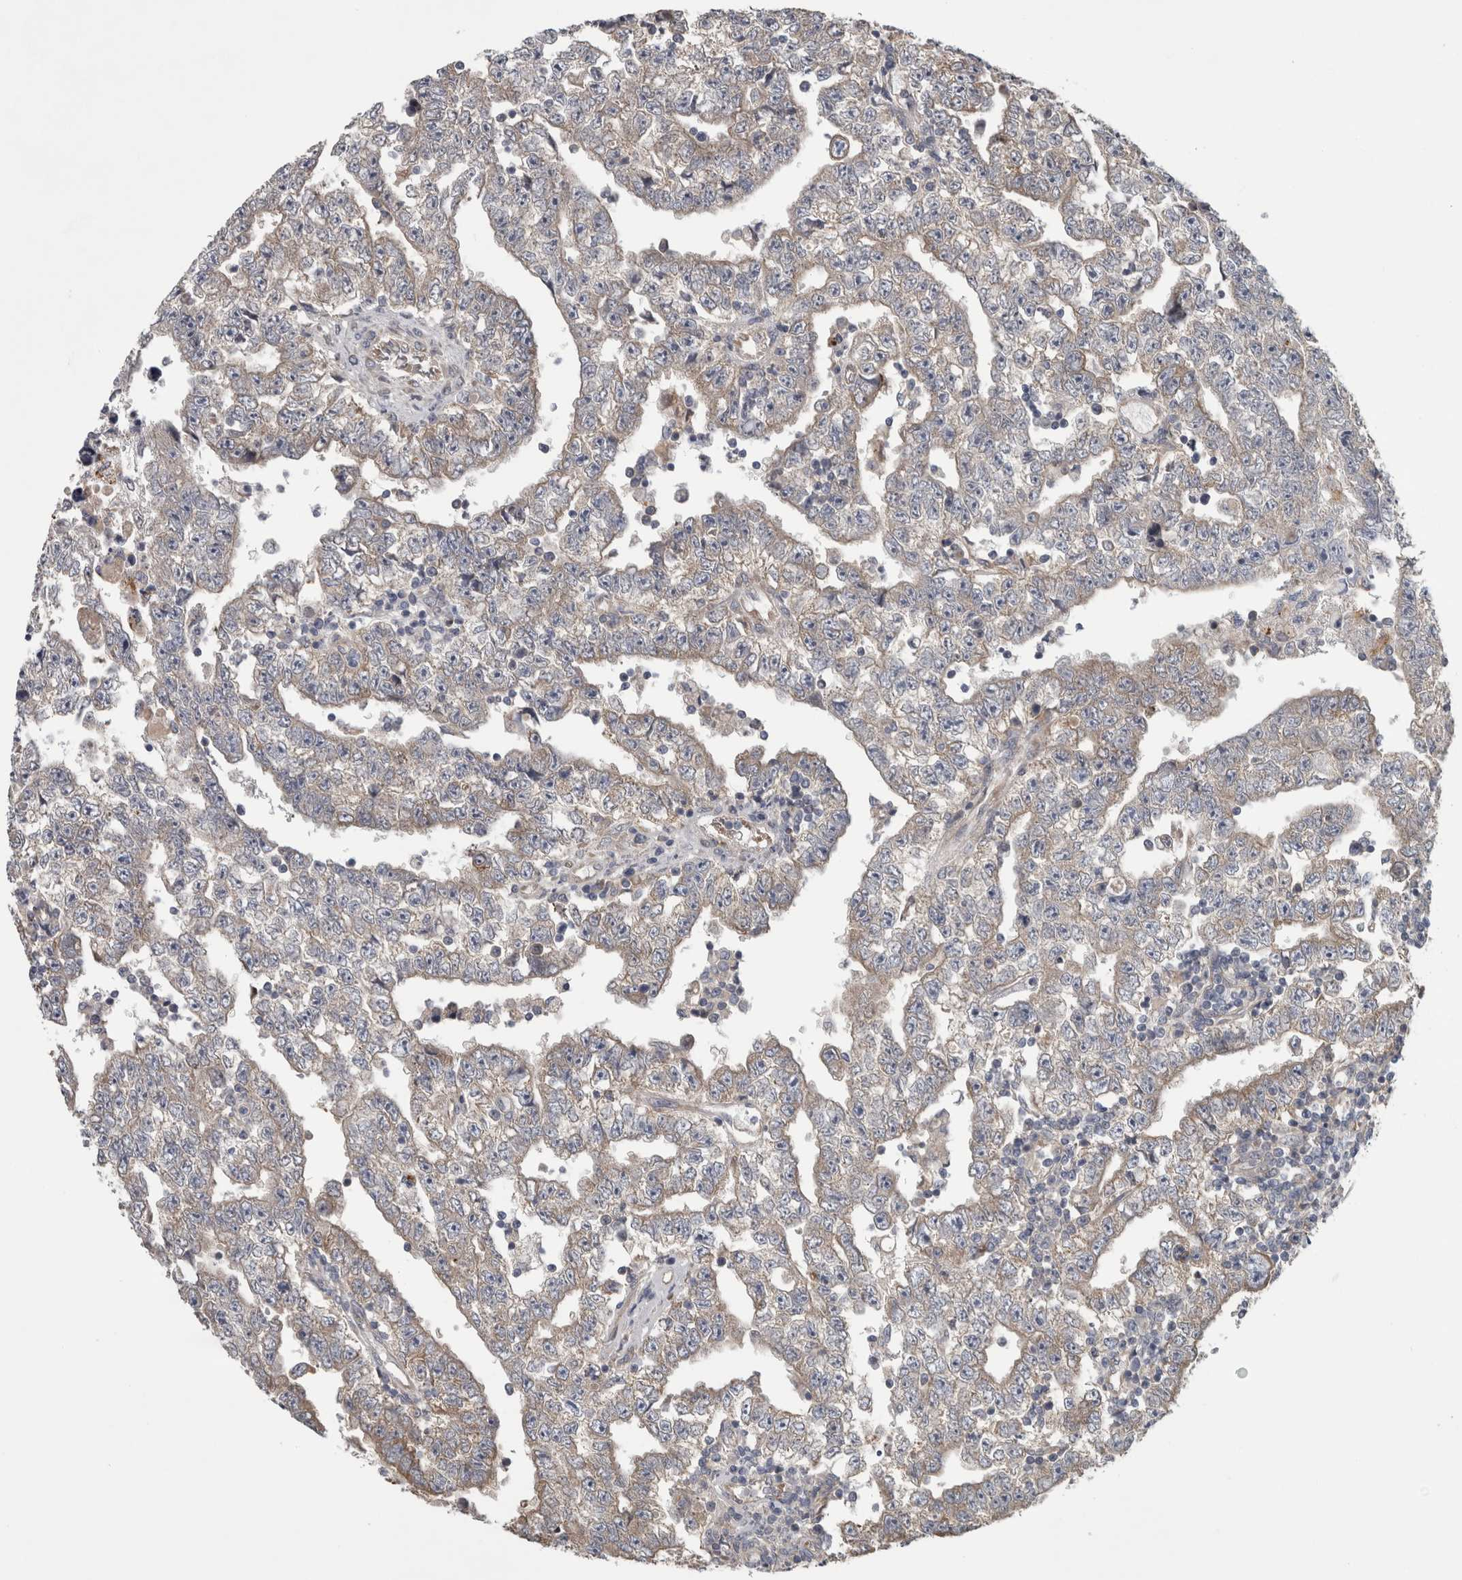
{"staining": {"intensity": "negative", "quantity": "none", "location": "none"}, "tissue": "testis cancer", "cell_type": "Tumor cells", "image_type": "cancer", "snomed": [{"axis": "morphology", "description": "Carcinoma, Embryonal, NOS"}, {"axis": "topography", "description": "Testis"}], "caption": "IHC of testis embryonal carcinoma reveals no staining in tumor cells. Nuclei are stained in blue.", "gene": "ATXN2", "patient": {"sex": "male", "age": 25}}